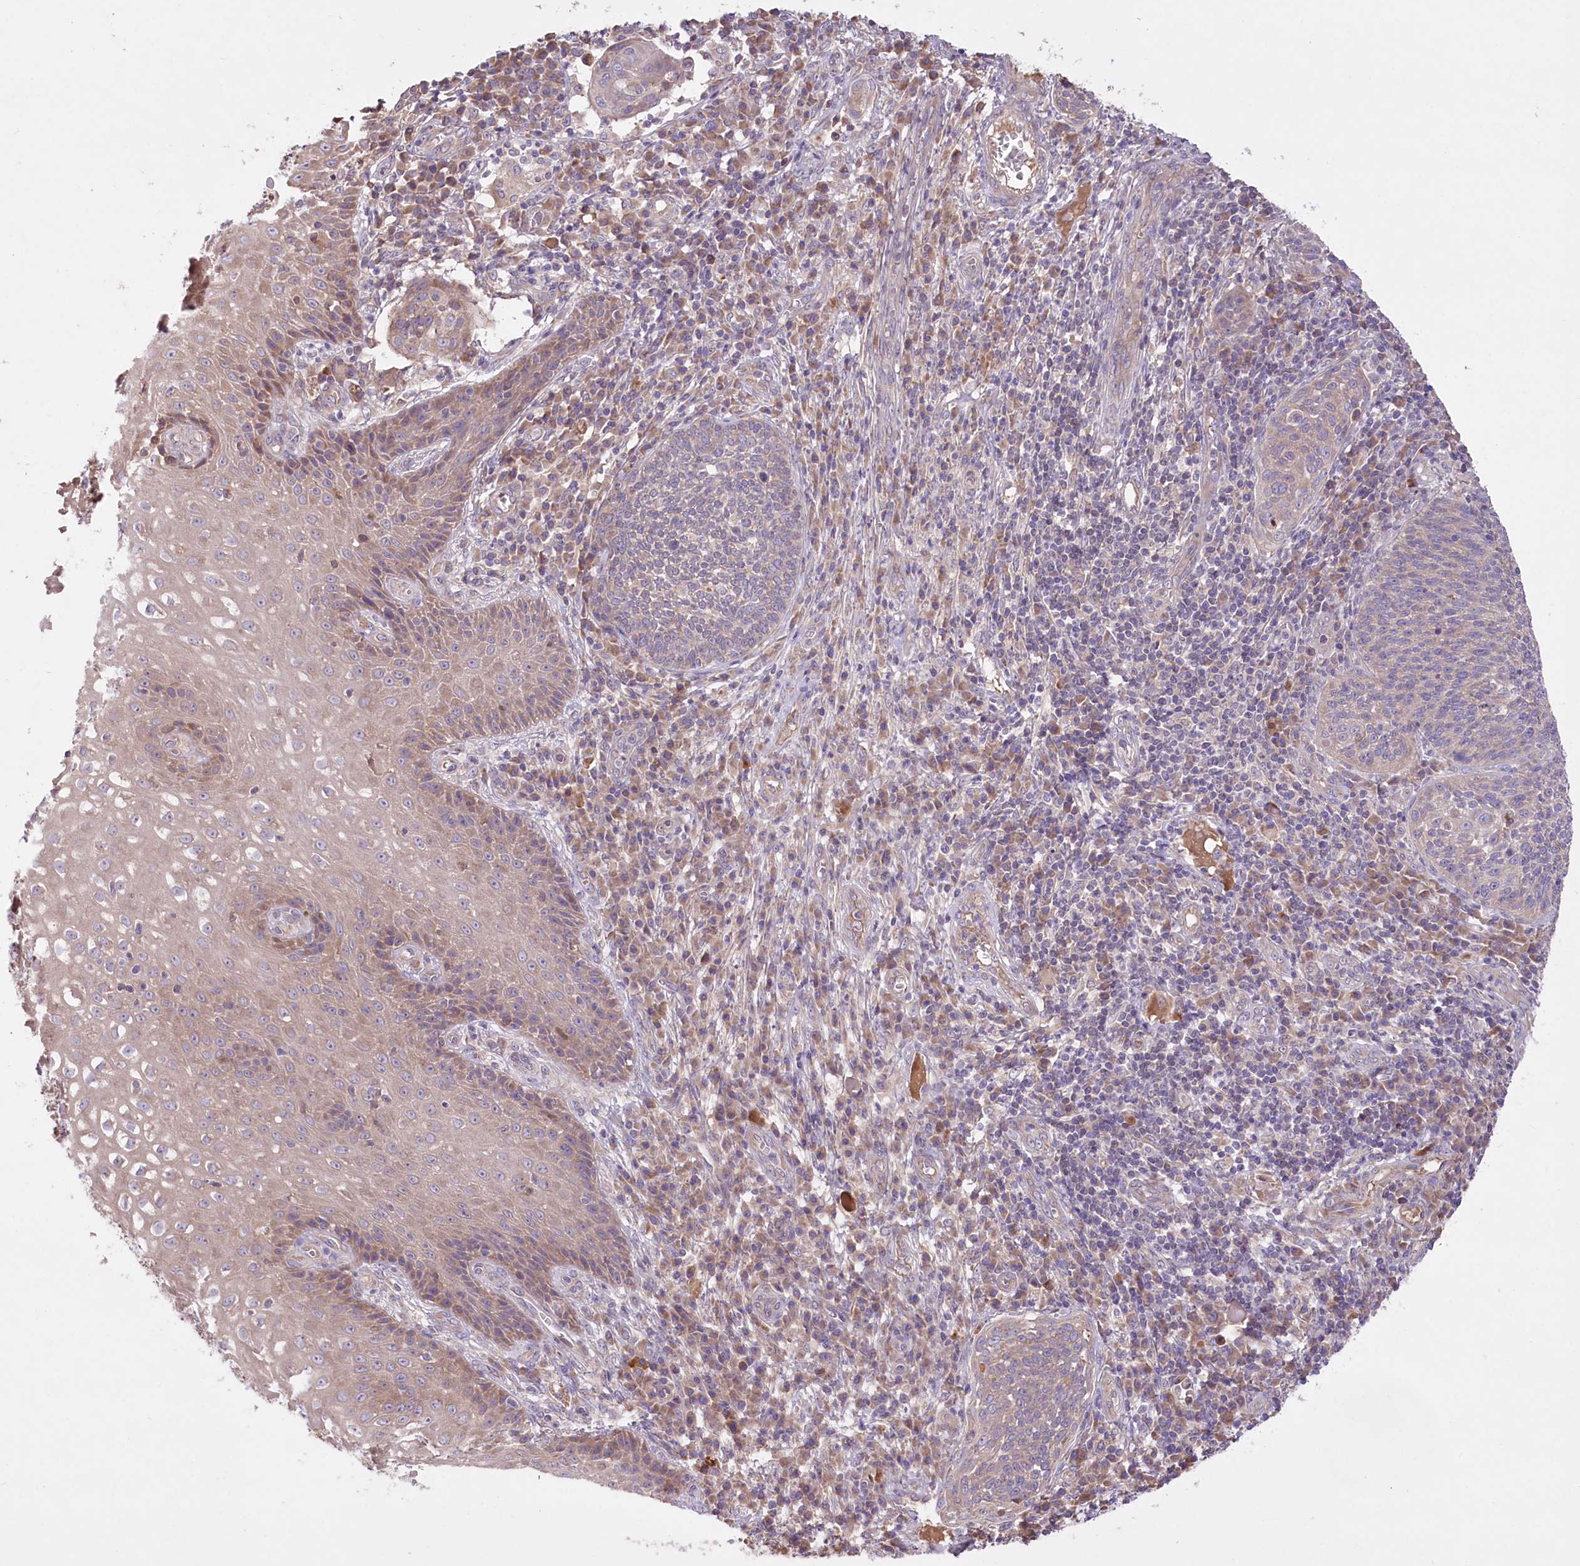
{"staining": {"intensity": "weak", "quantity": "<25%", "location": "cytoplasmic/membranous"}, "tissue": "cervical cancer", "cell_type": "Tumor cells", "image_type": "cancer", "snomed": [{"axis": "morphology", "description": "Squamous cell carcinoma, NOS"}, {"axis": "topography", "description": "Cervix"}], "caption": "The histopathology image shows no staining of tumor cells in cervical cancer. The staining is performed using DAB (3,3'-diaminobenzidine) brown chromogen with nuclei counter-stained in using hematoxylin.", "gene": "PBLD", "patient": {"sex": "female", "age": 34}}